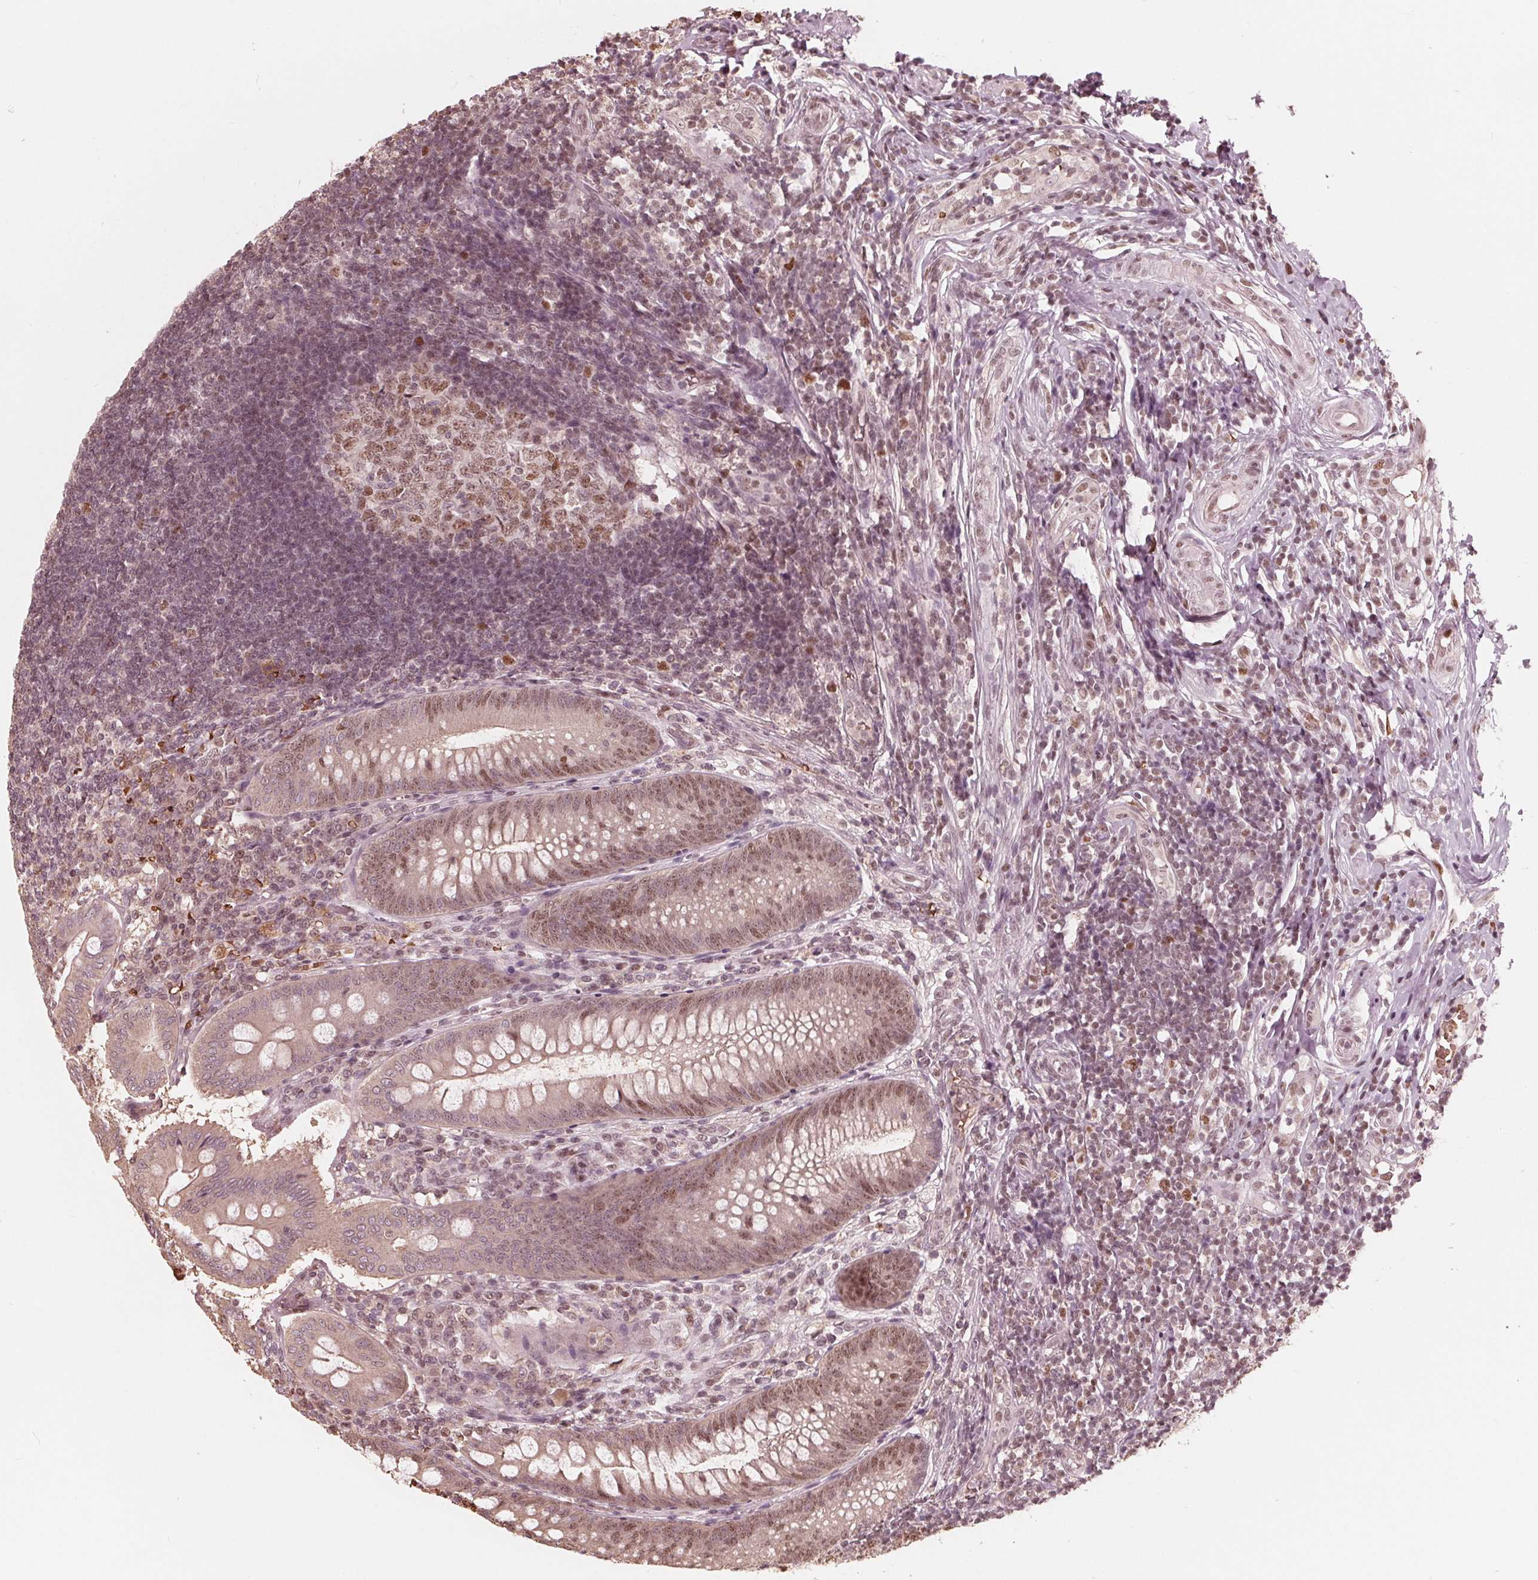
{"staining": {"intensity": "moderate", "quantity": "25%-75%", "location": "cytoplasmic/membranous,nuclear"}, "tissue": "appendix", "cell_type": "Glandular cells", "image_type": "normal", "snomed": [{"axis": "morphology", "description": "Normal tissue, NOS"}, {"axis": "morphology", "description": "Inflammation, NOS"}, {"axis": "topography", "description": "Appendix"}], "caption": "Moderate cytoplasmic/membranous,nuclear positivity for a protein is identified in about 25%-75% of glandular cells of unremarkable appendix using IHC.", "gene": "HIRIP3", "patient": {"sex": "male", "age": 16}}